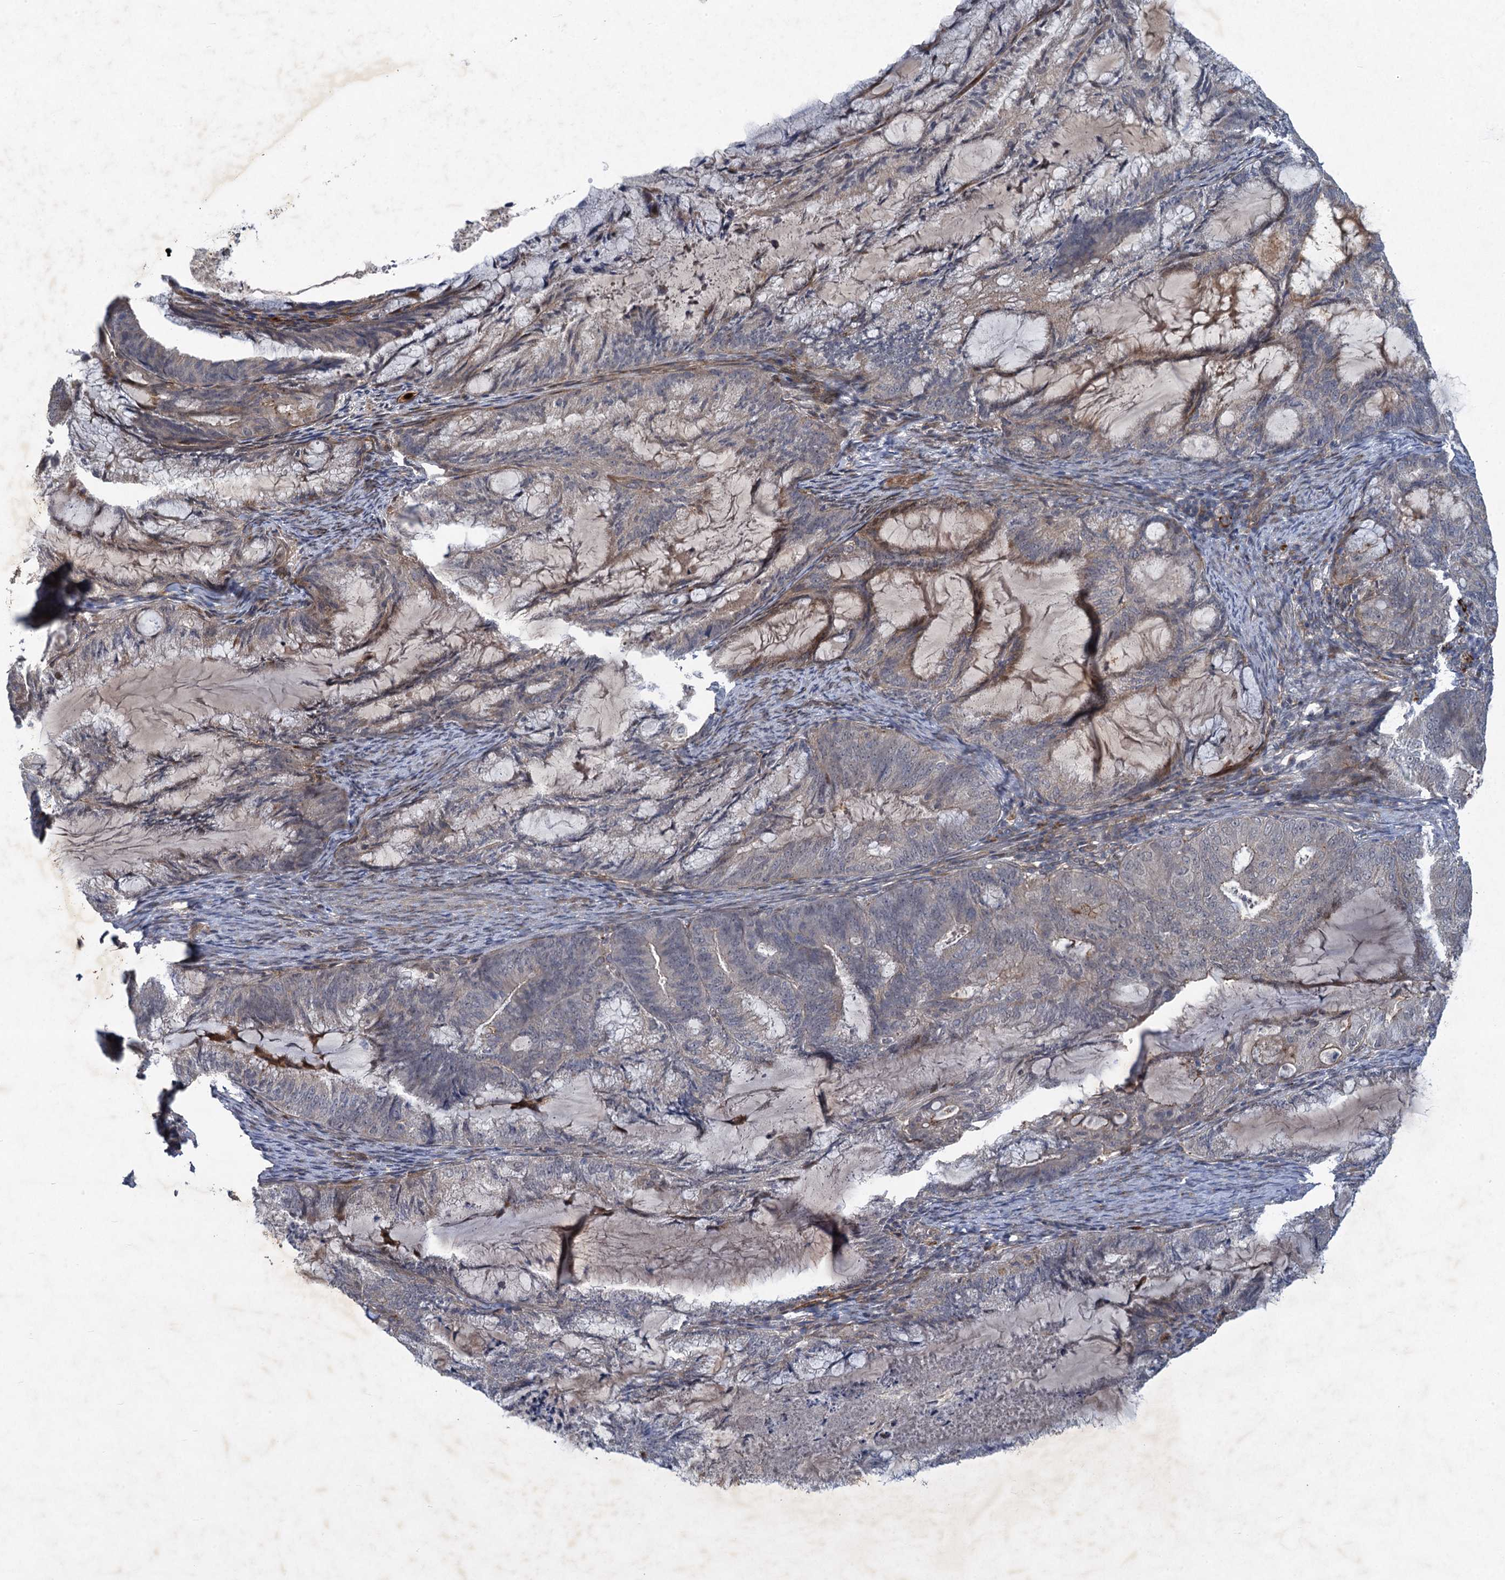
{"staining": {"intensity": "negative", "quantity": "none", "location": "none"}, "tissue": "endometrial cancer", "cell_type": "Tumor cells", "image_type": "cancer", "snomed": [{"axis": "morphology", "description": "Adenocarcinoma, NOS"}, {"axis": "topography", "description": "Endometrium"}], "caption": "Immunohistochemical staining of adenocarcinoma (endometrial) shows no significant positivity in tumor cells.", "gene": "NUDT22", "patient": {"sex": "female", "age": 86}}